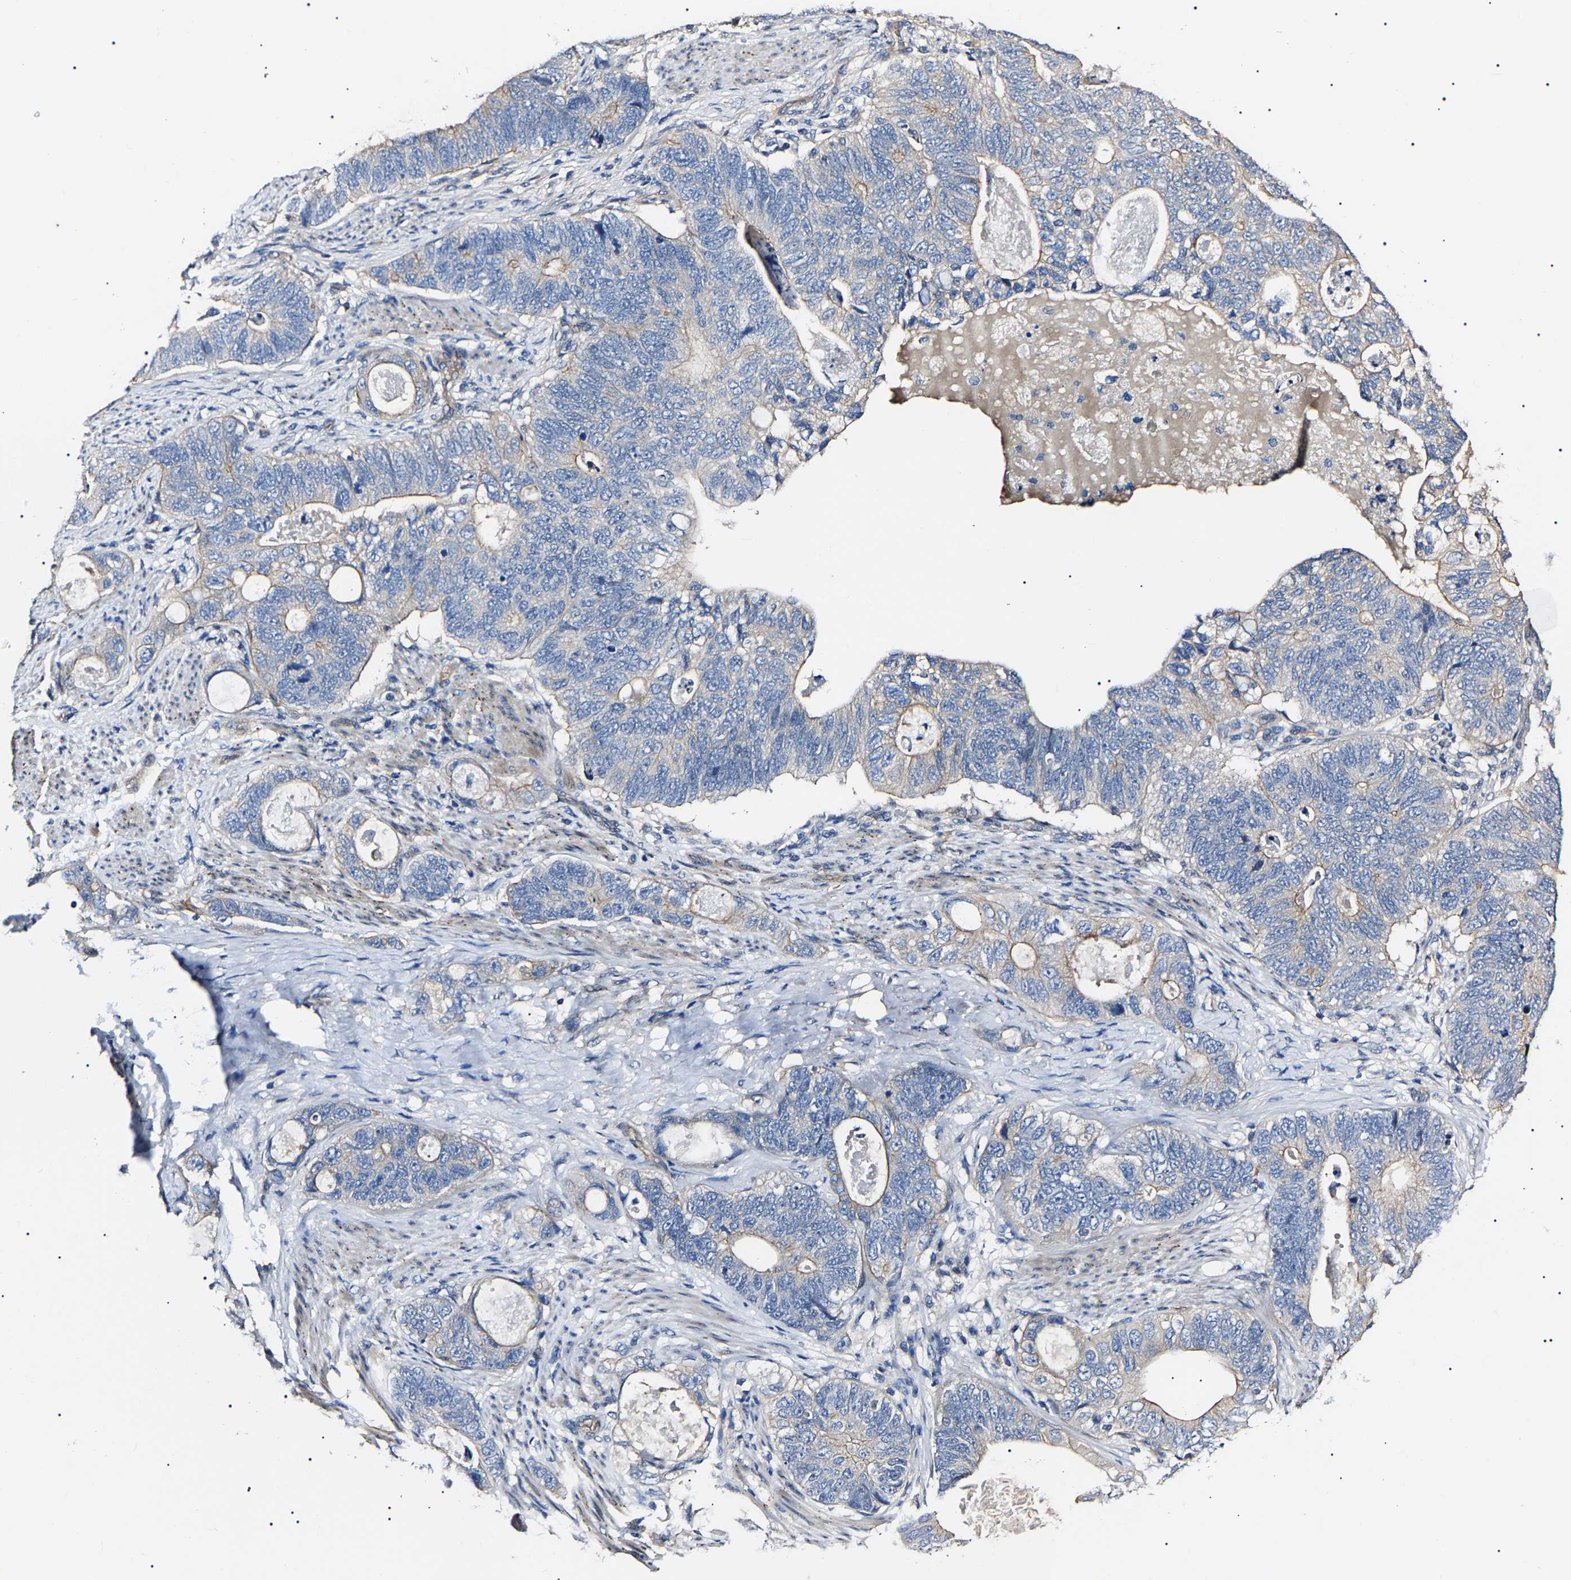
{"staining": {"intensity": "negative", "quantity": "none", "location": "none"}, "tissue": "stomach cancer", "cell_type": "Tumor cells", "image_type": "cancer", "snomed": [{"axis": "morphology", "description": "Normal tissue, NOS"}, {"axis": "morphology", "description": "Adenocarcinoma, NOS"}, {"axis": "topography", "description": "Stomach"}], "caption": "Tumor cells show no significant protein expression in adenocarcinoma (stomach).", "gene": "KLHL42", "patient": {"sex": "female", "age": 89}}